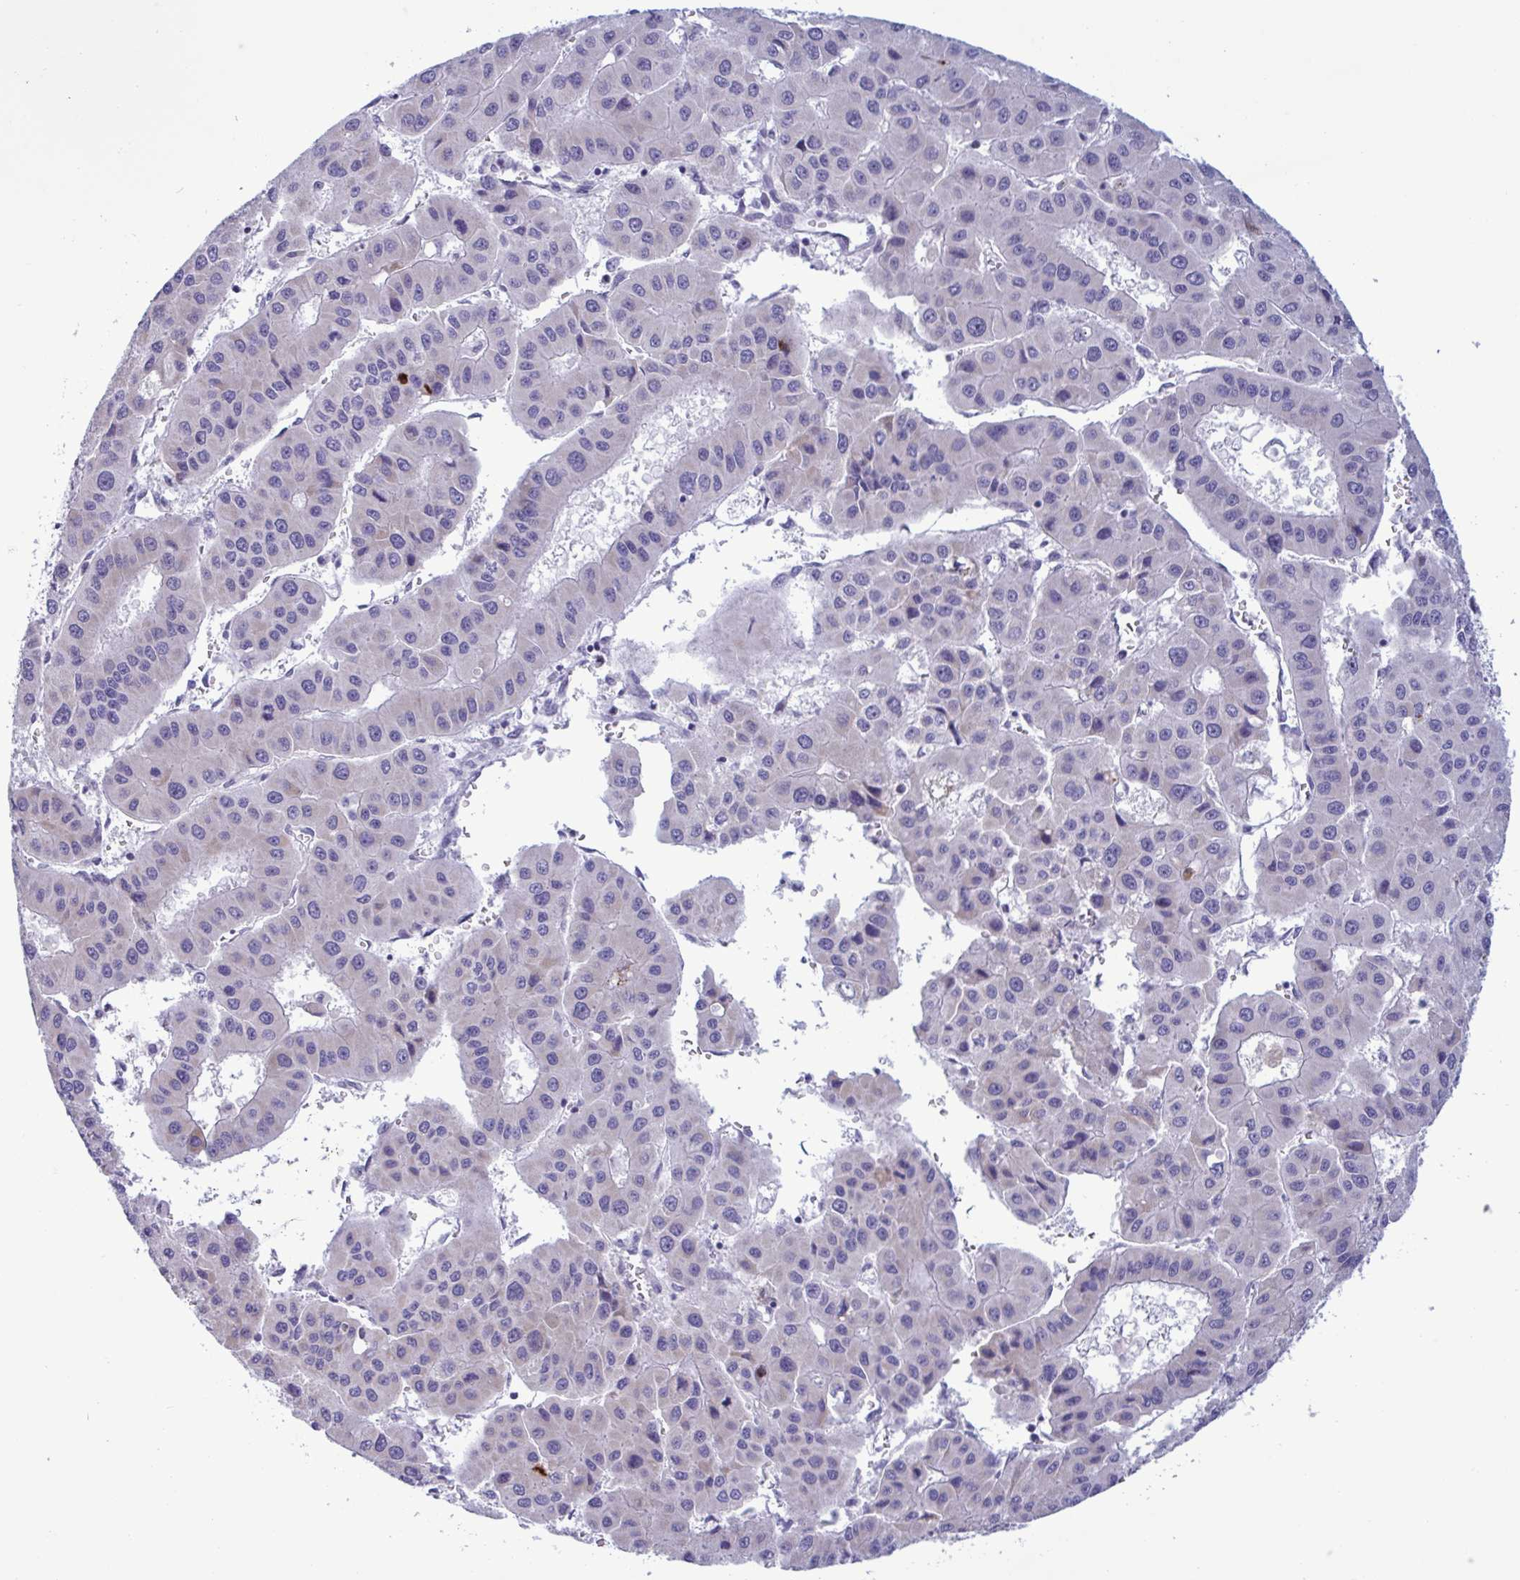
{"staining": {"intensity": "negative", "quantity": "none", "location": "none"}, "tissue": "liver cancer", "cell_type": "Tumor cells", "image_type": "cancer", "snomed": [{"axis": "morphology", "description": "Carcinoma, Hepatocellular, NOS"}, {"axis": "topography", "description": "Liver"}], "caption": "An immunohistochemistry (IHC) photomicrograph of hepatocellular carcinoma (liver) is shown. There is no staining in tumor cells of hepatocellular carcinoma (liver). Nuclei are stained in blue.", "gene": "DOCK11", "patient": {"sex": "male", "age": 73}}